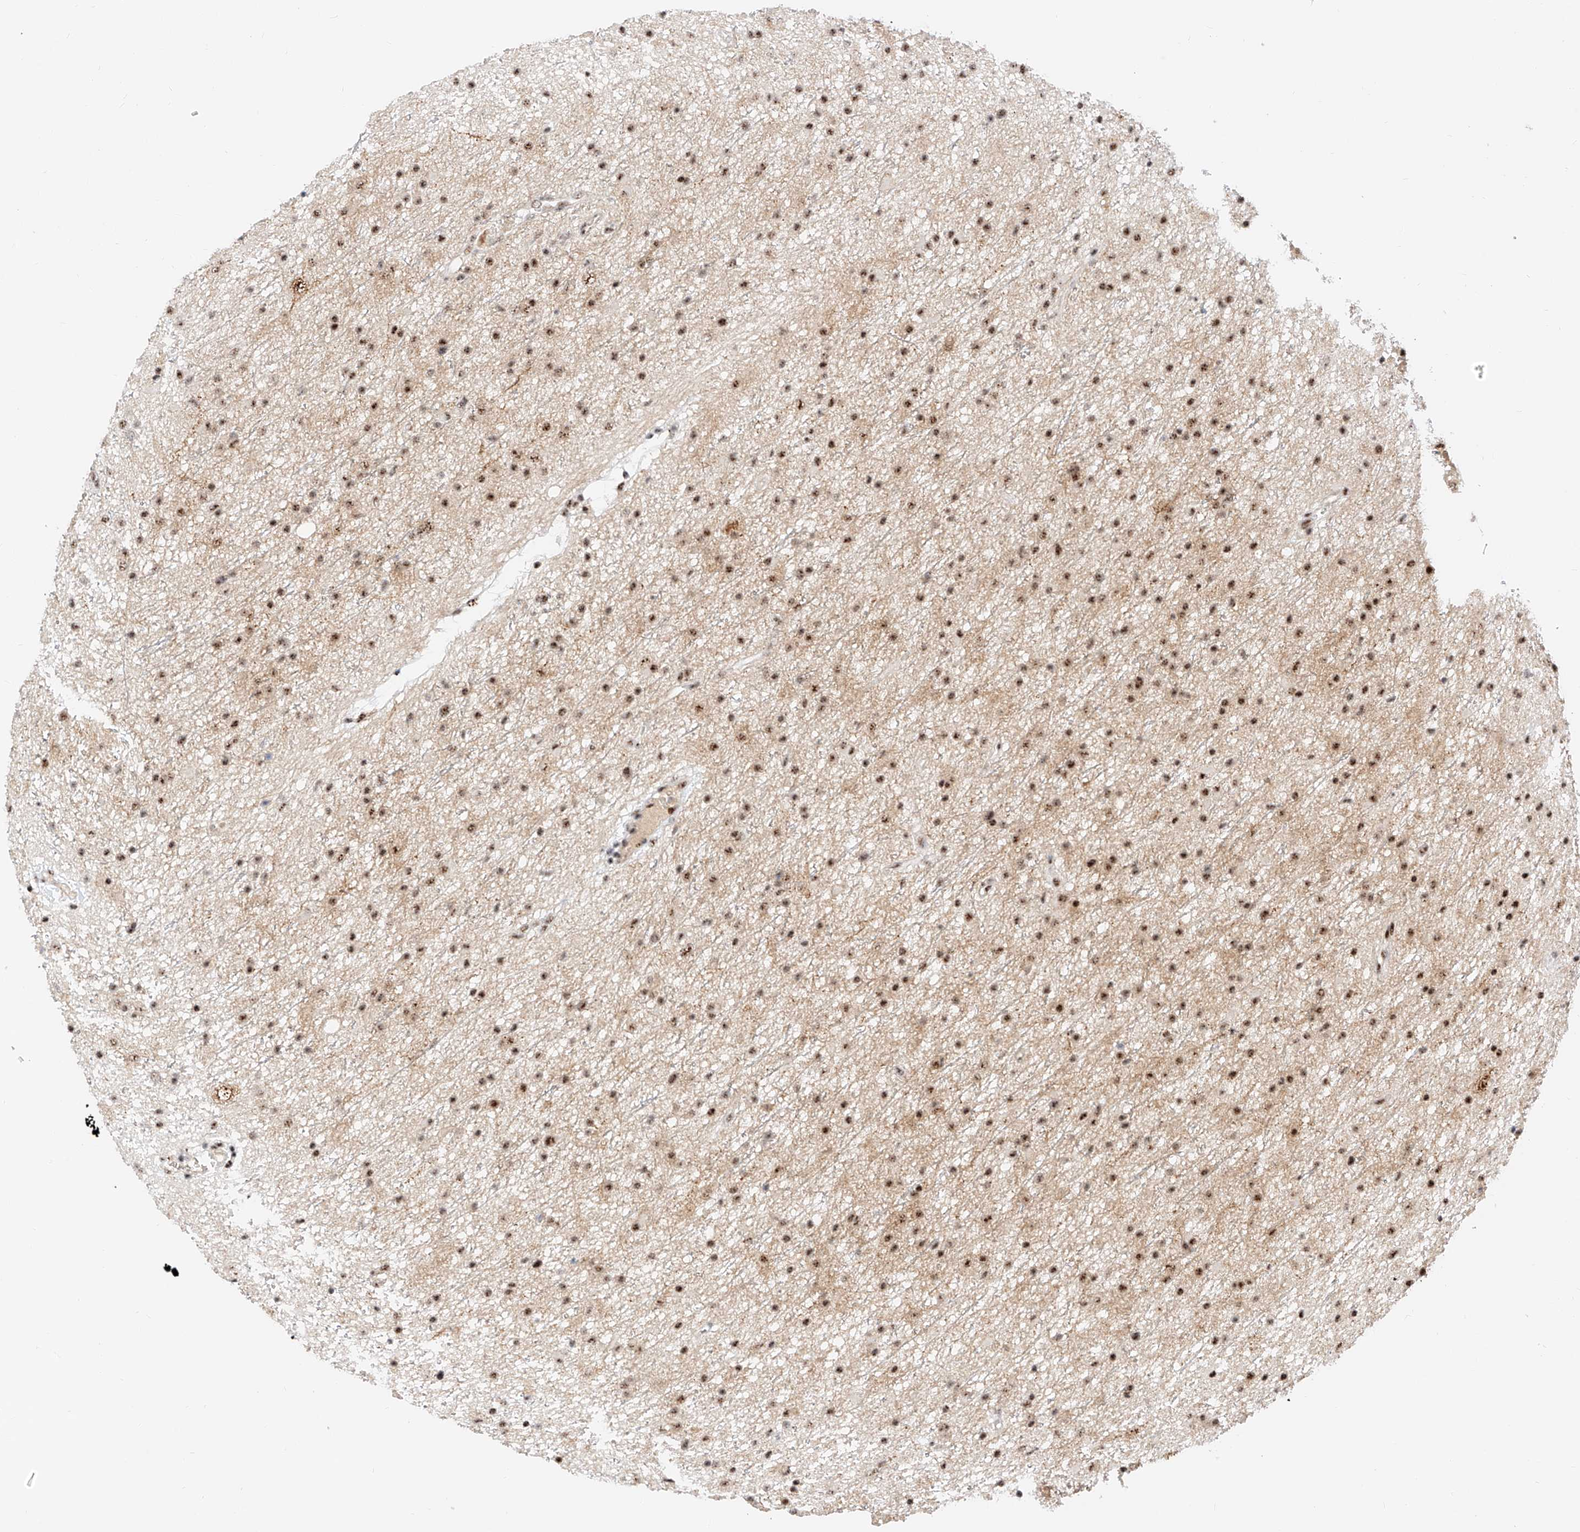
{"staining": {"intensity": "moderate", "quantity": ">75%", "location": "nuclear"}, "tissue": "glioma", "cell_type": "Tumor cells", "image_type": "cancer", "snomed": [{"axis": "morphology", "description": "Glioma, malignant, Low grade"}, {"axis": "topography", "description": "Cerebral cortex"}], "caption": "IHC of glioma reveals medium levels of moderate nuclear positivity in approximately >75% of tumor cells. The protein of interest is shown in brown color, while the nuclei are stained blue.", "gene": "ATXN7L2", "patient": {"sex": "female", "age": 39}}